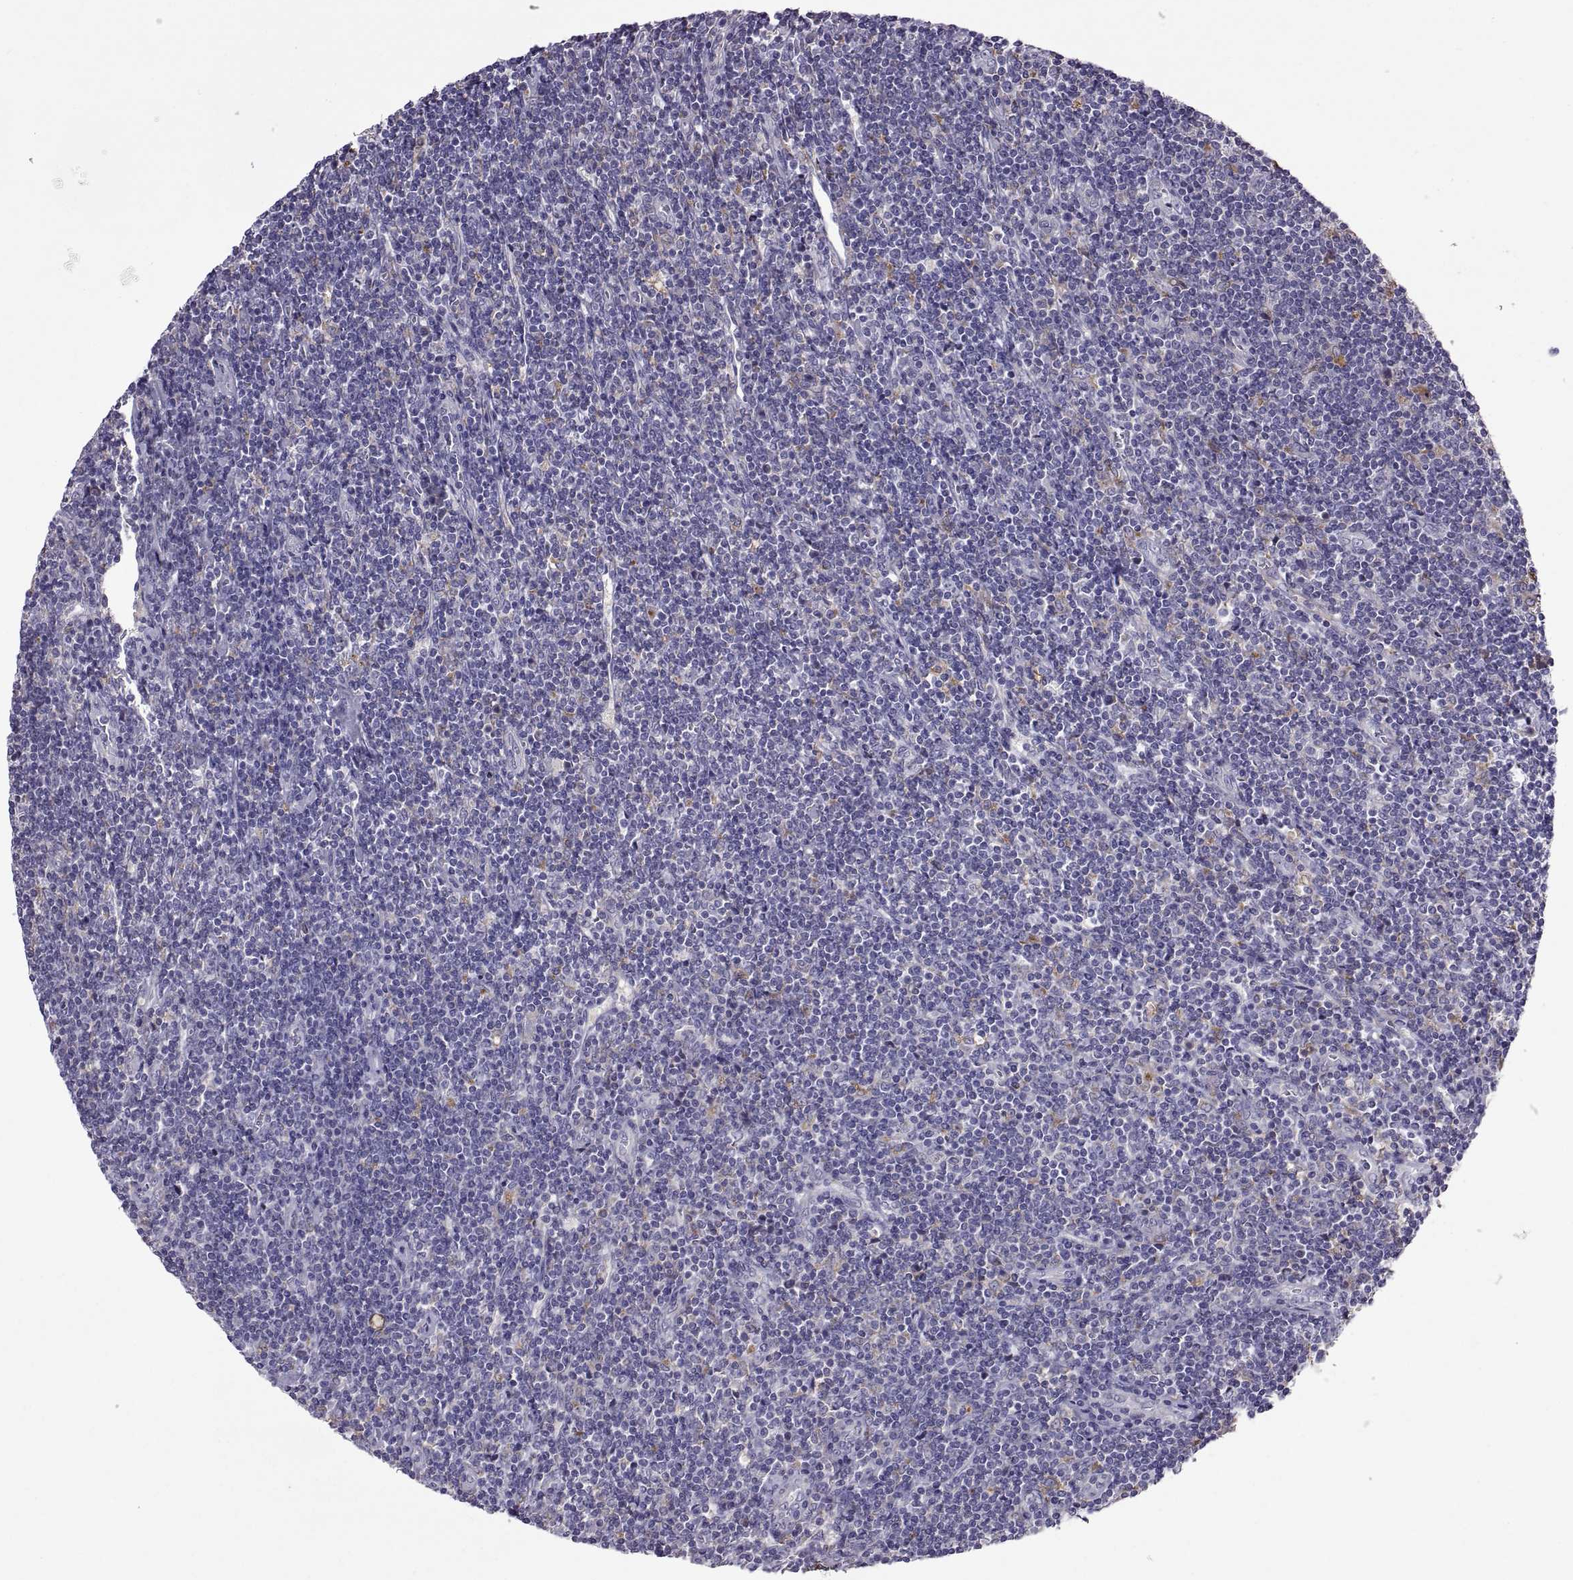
{"staining": {"intensity": "moderate", "quantity": "25%-75%", "location": "cytoplasmic/membranous"}, "tissue": "lymphoma", "cell_type": "Tumor cells", "image_type": "cancer", "snomed": [{"axis": "morphology", "description": "Hodgkin's disease, NOS"}, {"axis": "topography", "description": "Lymph node"}], "caption": "Hodgkin's disease stained with a protein marker demonstrates moderate staining in tumor cells.", "gene": "ARSL", "patient": {"sex": "male", "age": 40}}